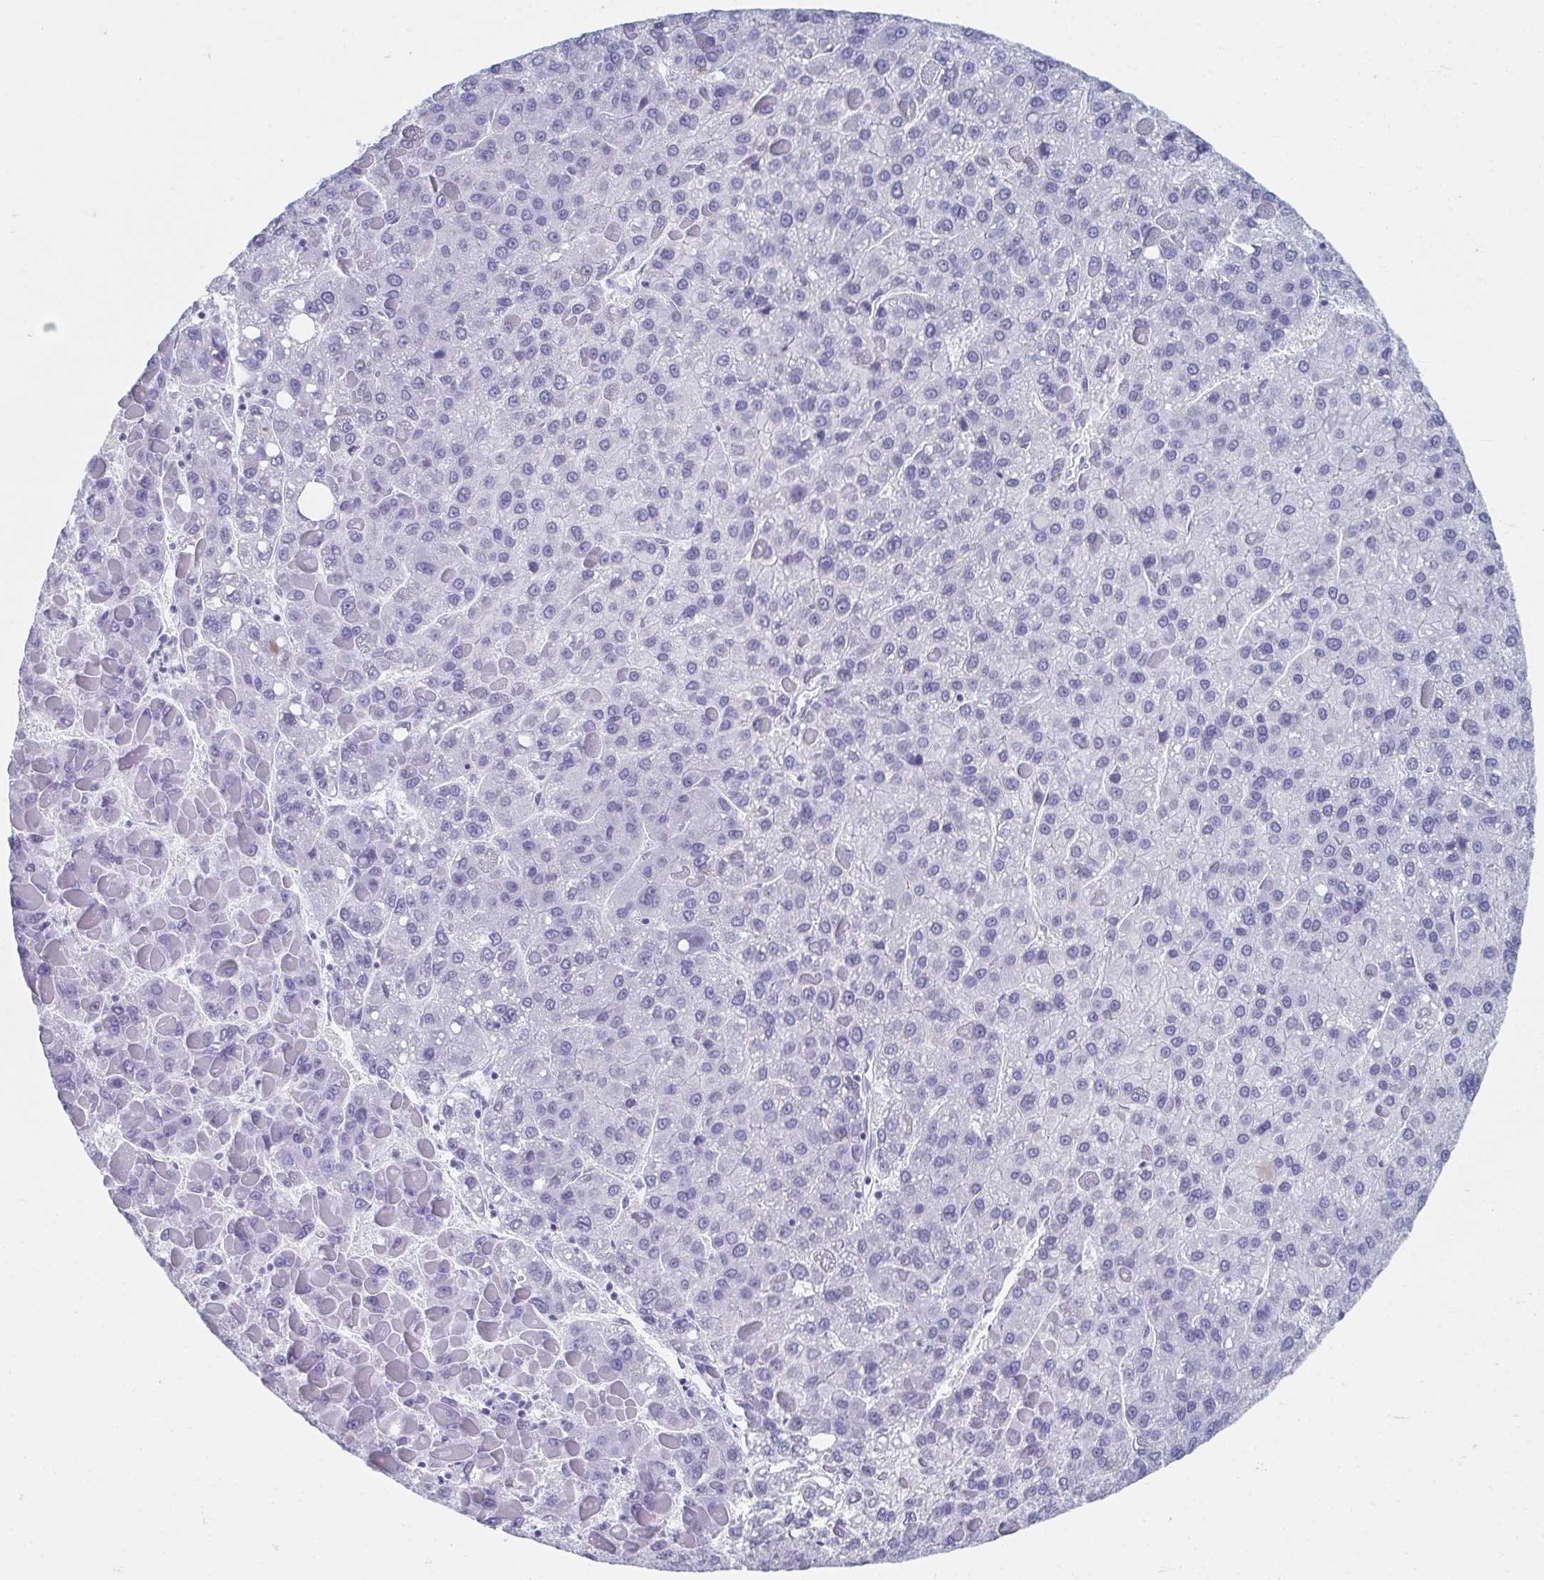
{"staining": {"intensity": "negative", "quantity": "none", "location": "none"}, "tissue": "liver cancer", "cell_type": "Tumor cells", "image_type": "cancer", "snomed": [{"axis": "morphology", "description": "Carcinoma, Hepatocellular, NOS"}, {"axis": "topography", "description": "Liver"}], "caption": "This is an immunohistochemistry micrograph of liver hepatocellular carcinoma. There is no expression in tumor cells.", "gene": "GHRL", "patient": {"sex": "female", "age": 82}}